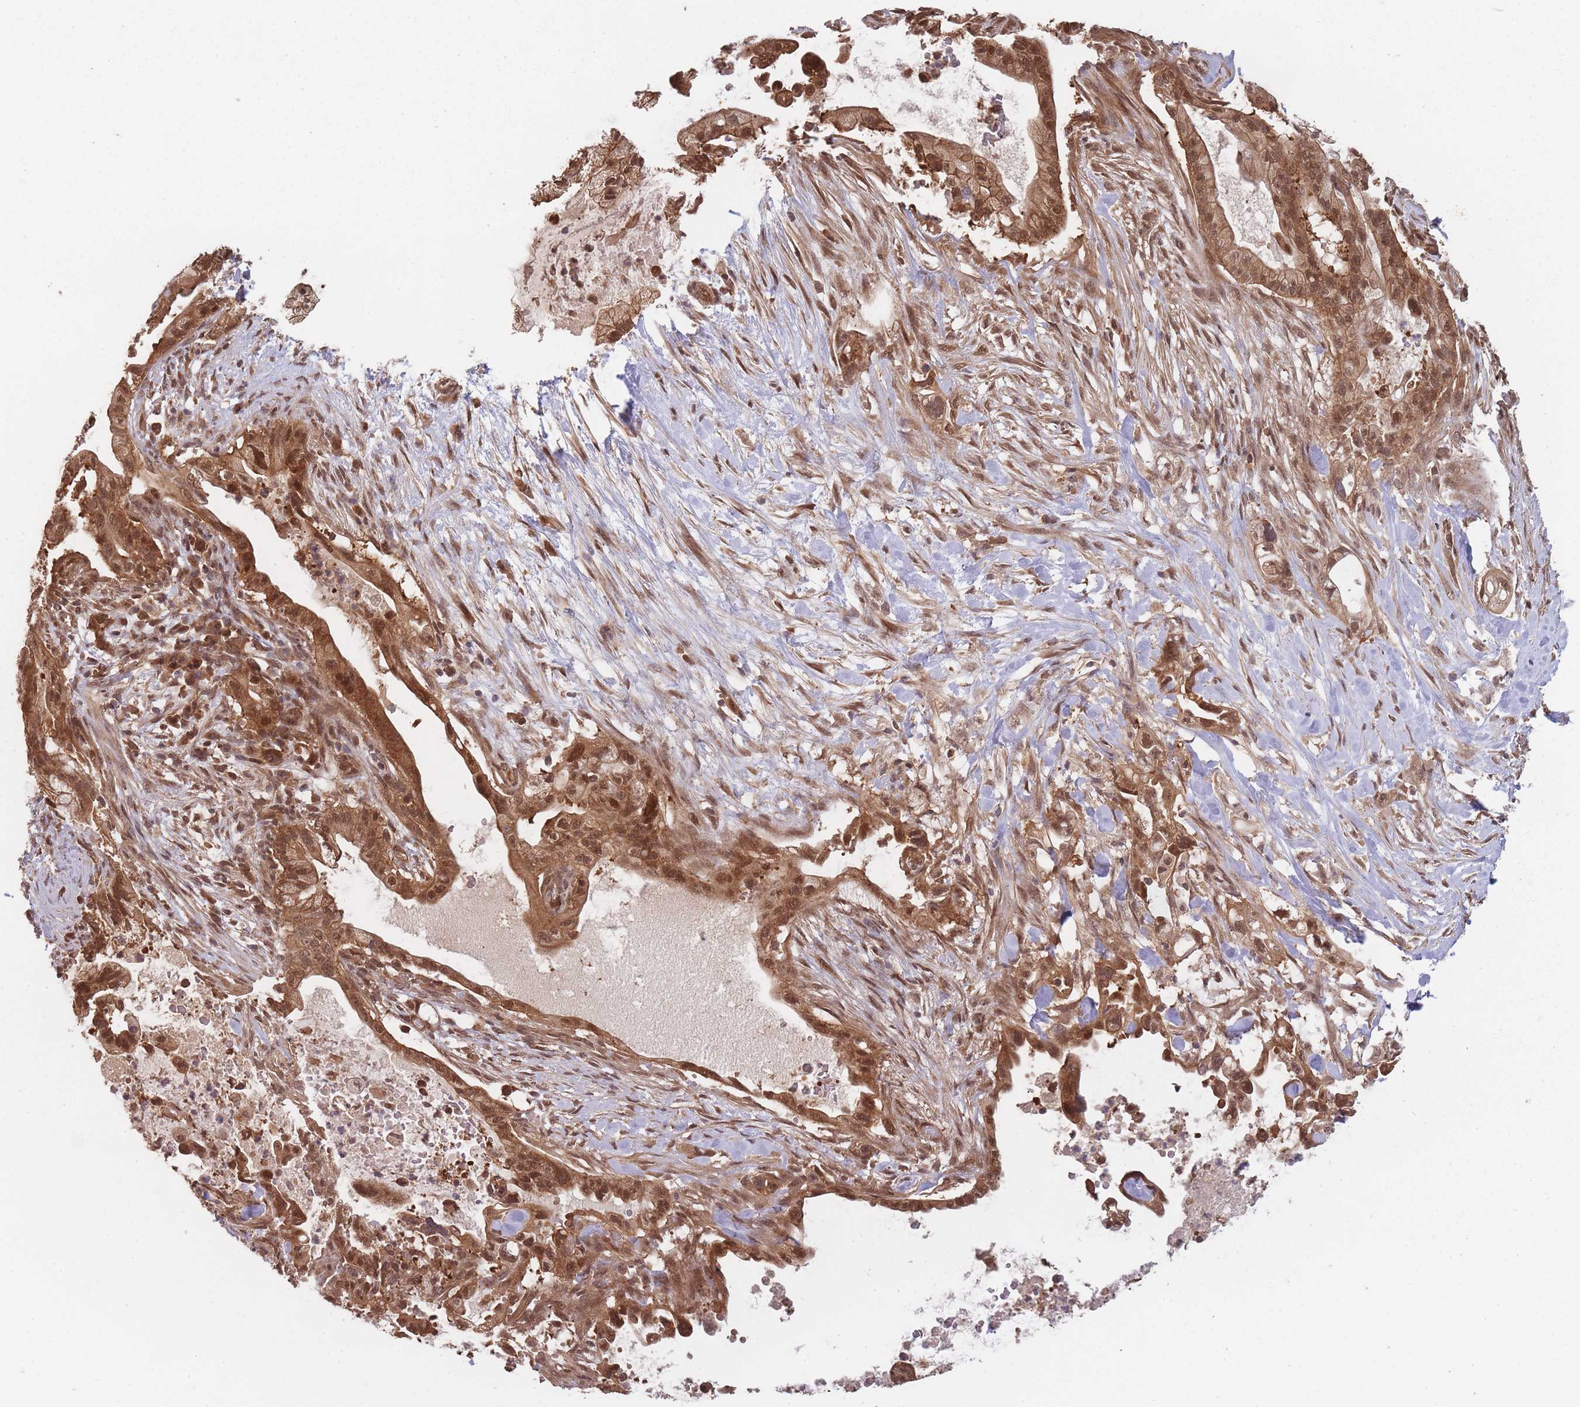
{"staining": {"intensity": "moderate", "quantity": ">75%", "location": "cytoplasmic/membranous,nuclear"}, "tissue": "pancreatic cancer", "cell_type": "Tumor cells", "image_type": "cancer", "snomed": [{"axis": "morphology", "description": "Adenocarcinoma, NOS"}, {"axis": "topography", "description": "Pancreas"}], "caption": "IHC (DAB) staining of human pancreatic adenocarcinoma reveals moderate cytoplasmic/membranous and nuclear protein expression in approximately >75% of tumor cells.", "gene": "PPP6R3", "patient": {"sex": "male", "age": 44}}